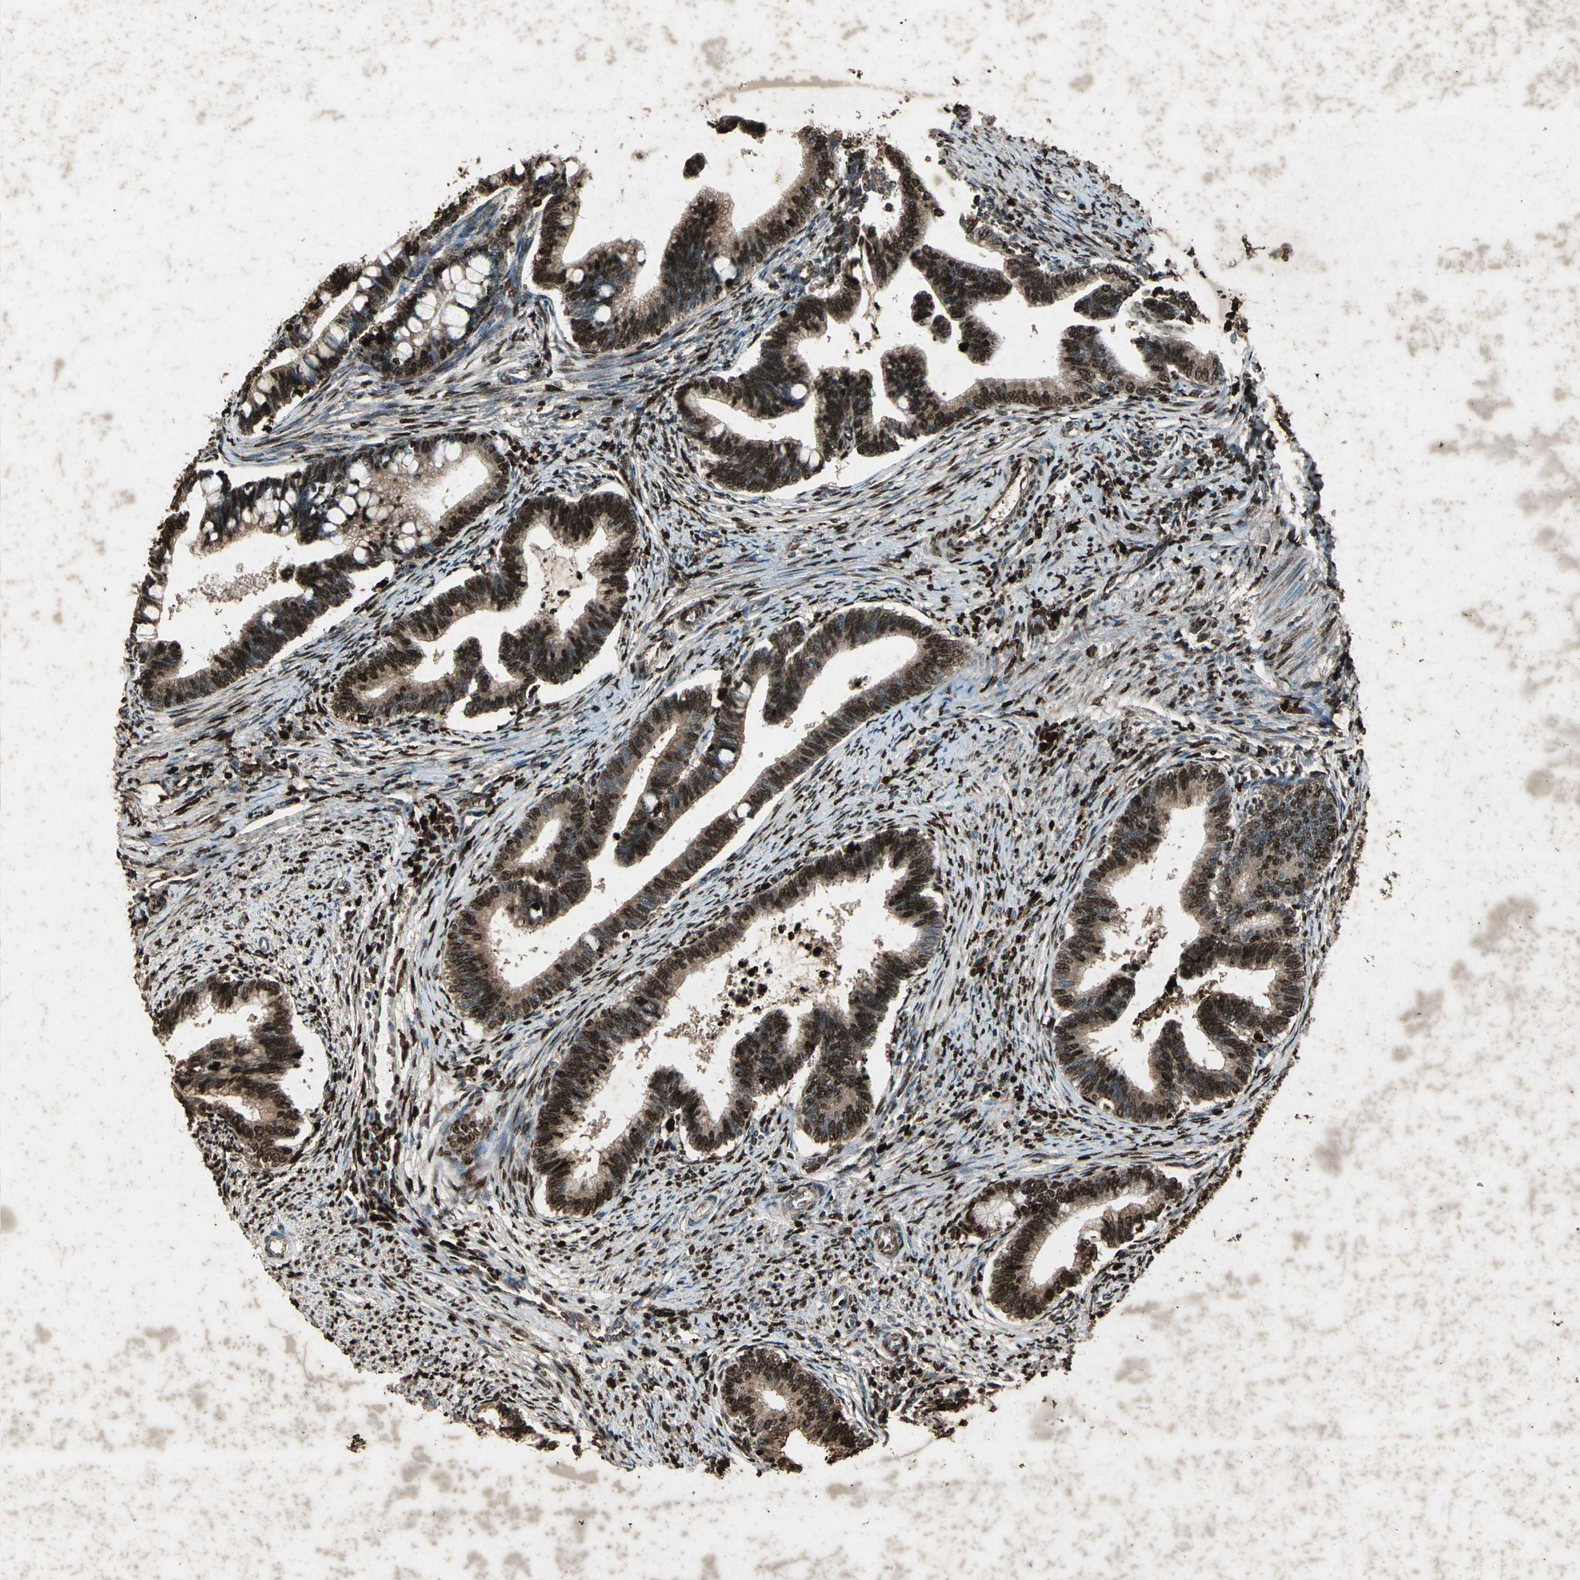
{"staining": {"intensity": "strong", "quantity": ">75%", "location": "cytoplasmic/membranous,nuclear"}, "tissue": "cervical cancer", "cell_type": "Tumor cells", "image_type": "cancer", "snomed": [{"axis": "morphology", "description": "Adenocarcinoma, NOS"}, {"axis": "topography", "description": "Cervix"}], "caption": "Adenocarcinoma (cervical) was stained to show a protein in brown. There is high levels of strong cytoplasmic/membranous and nuclear expression in approximately >75% of tumor cells.", "gene": "SEPTIN4", "patient": {"sex": "female", "age": 36}}